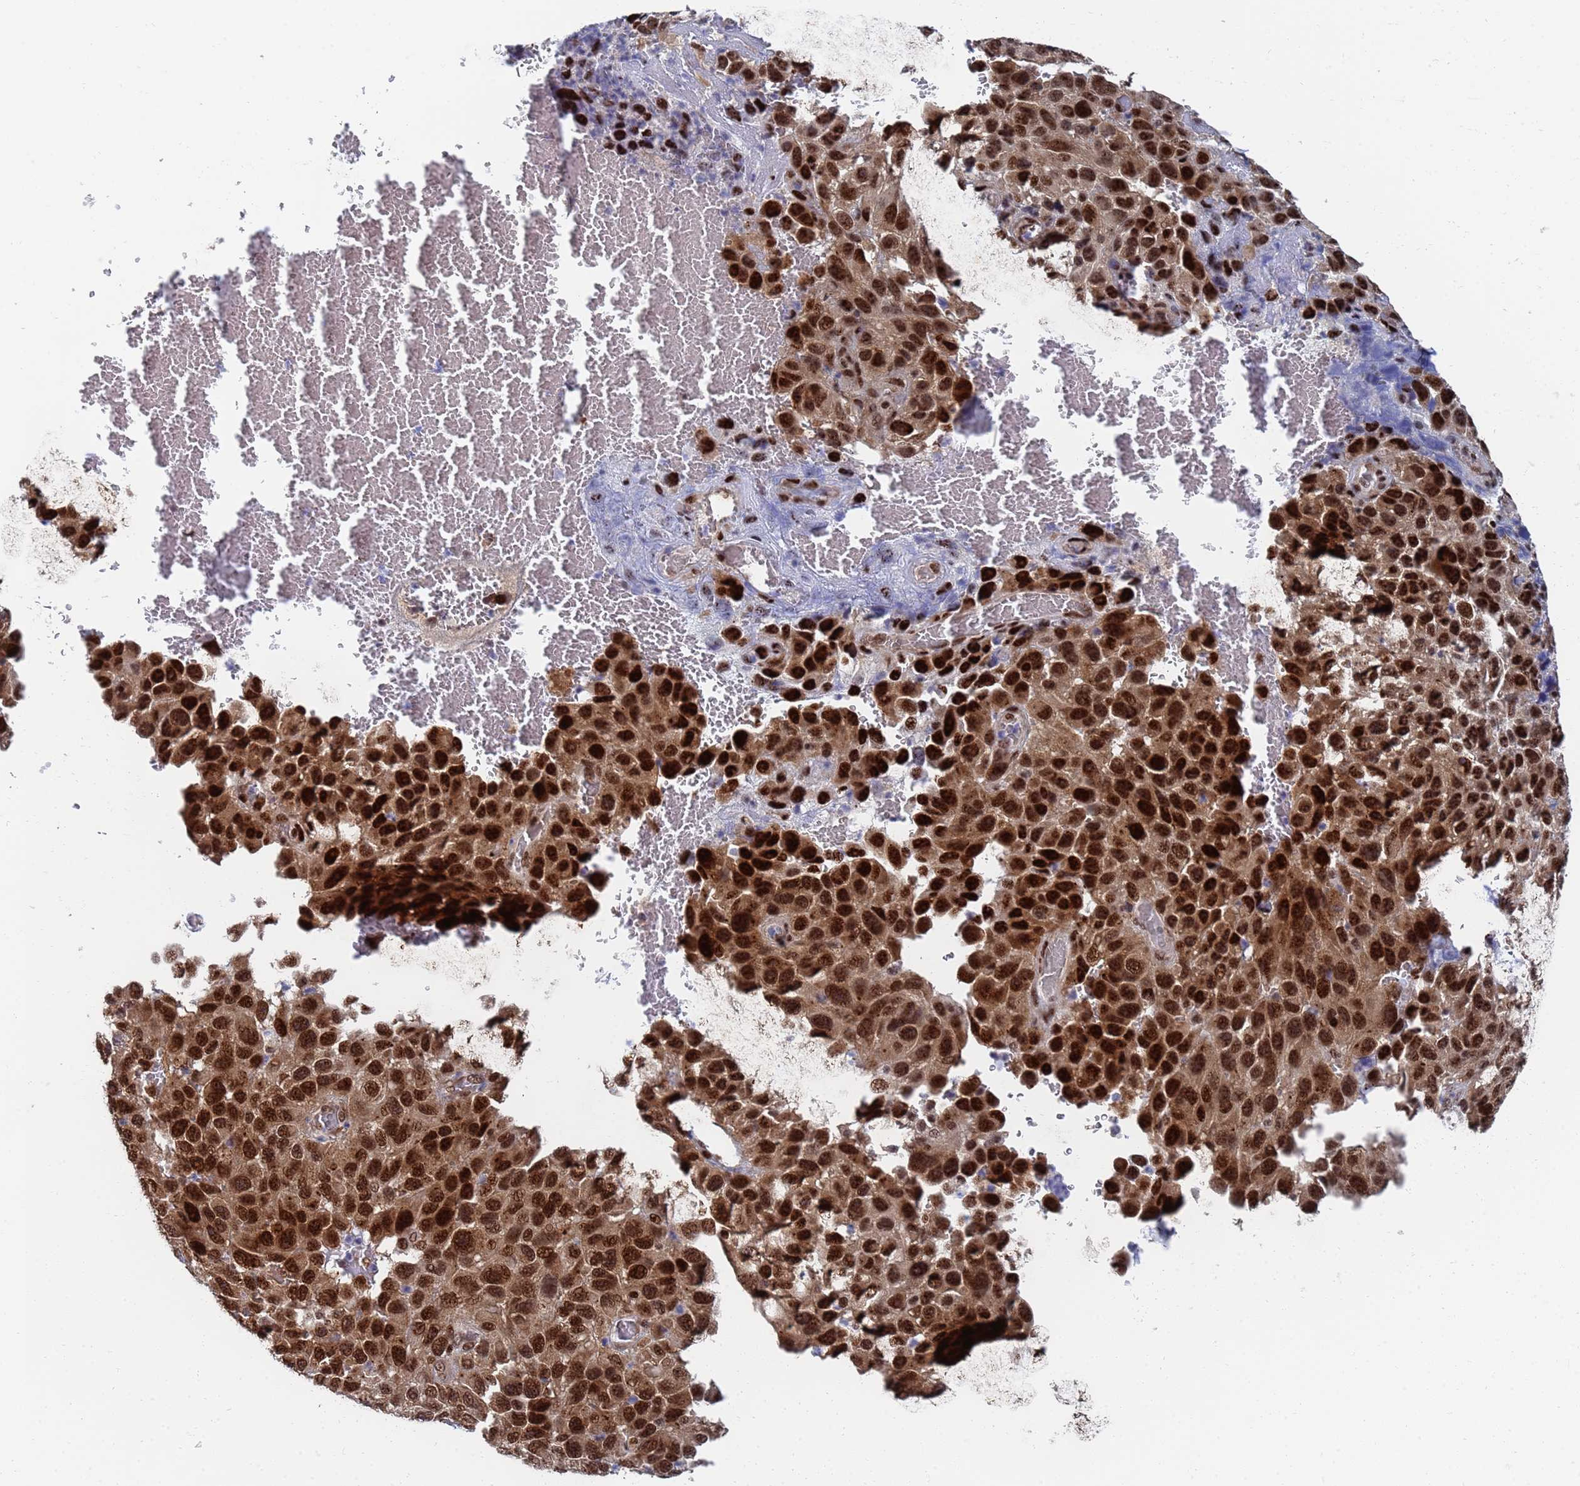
{"staining": {"intensity": "strong", "quantity": ">75%", "location": "nuclear"}, "tissue": "melanoma", "cell_type": "Tumor cells", "image_type": "cancer", "snomed": [{"axis": "morphology", "description": "Malignant melanoma, NOS"}, {"axis": "topography", "description": "Skin"}], "caption": "Melanoma tissue exhibits strong nuclear positivity in approximately >75% of tumor cells The staining is performed using DAB (3,3'-diaminobenzidine) brown chromogen to label protein expression. The nuclei are counter-stained blue using hematoxylin.", "gene": "AP5Z1", "patient": {"sex": "female", "age": 96}}